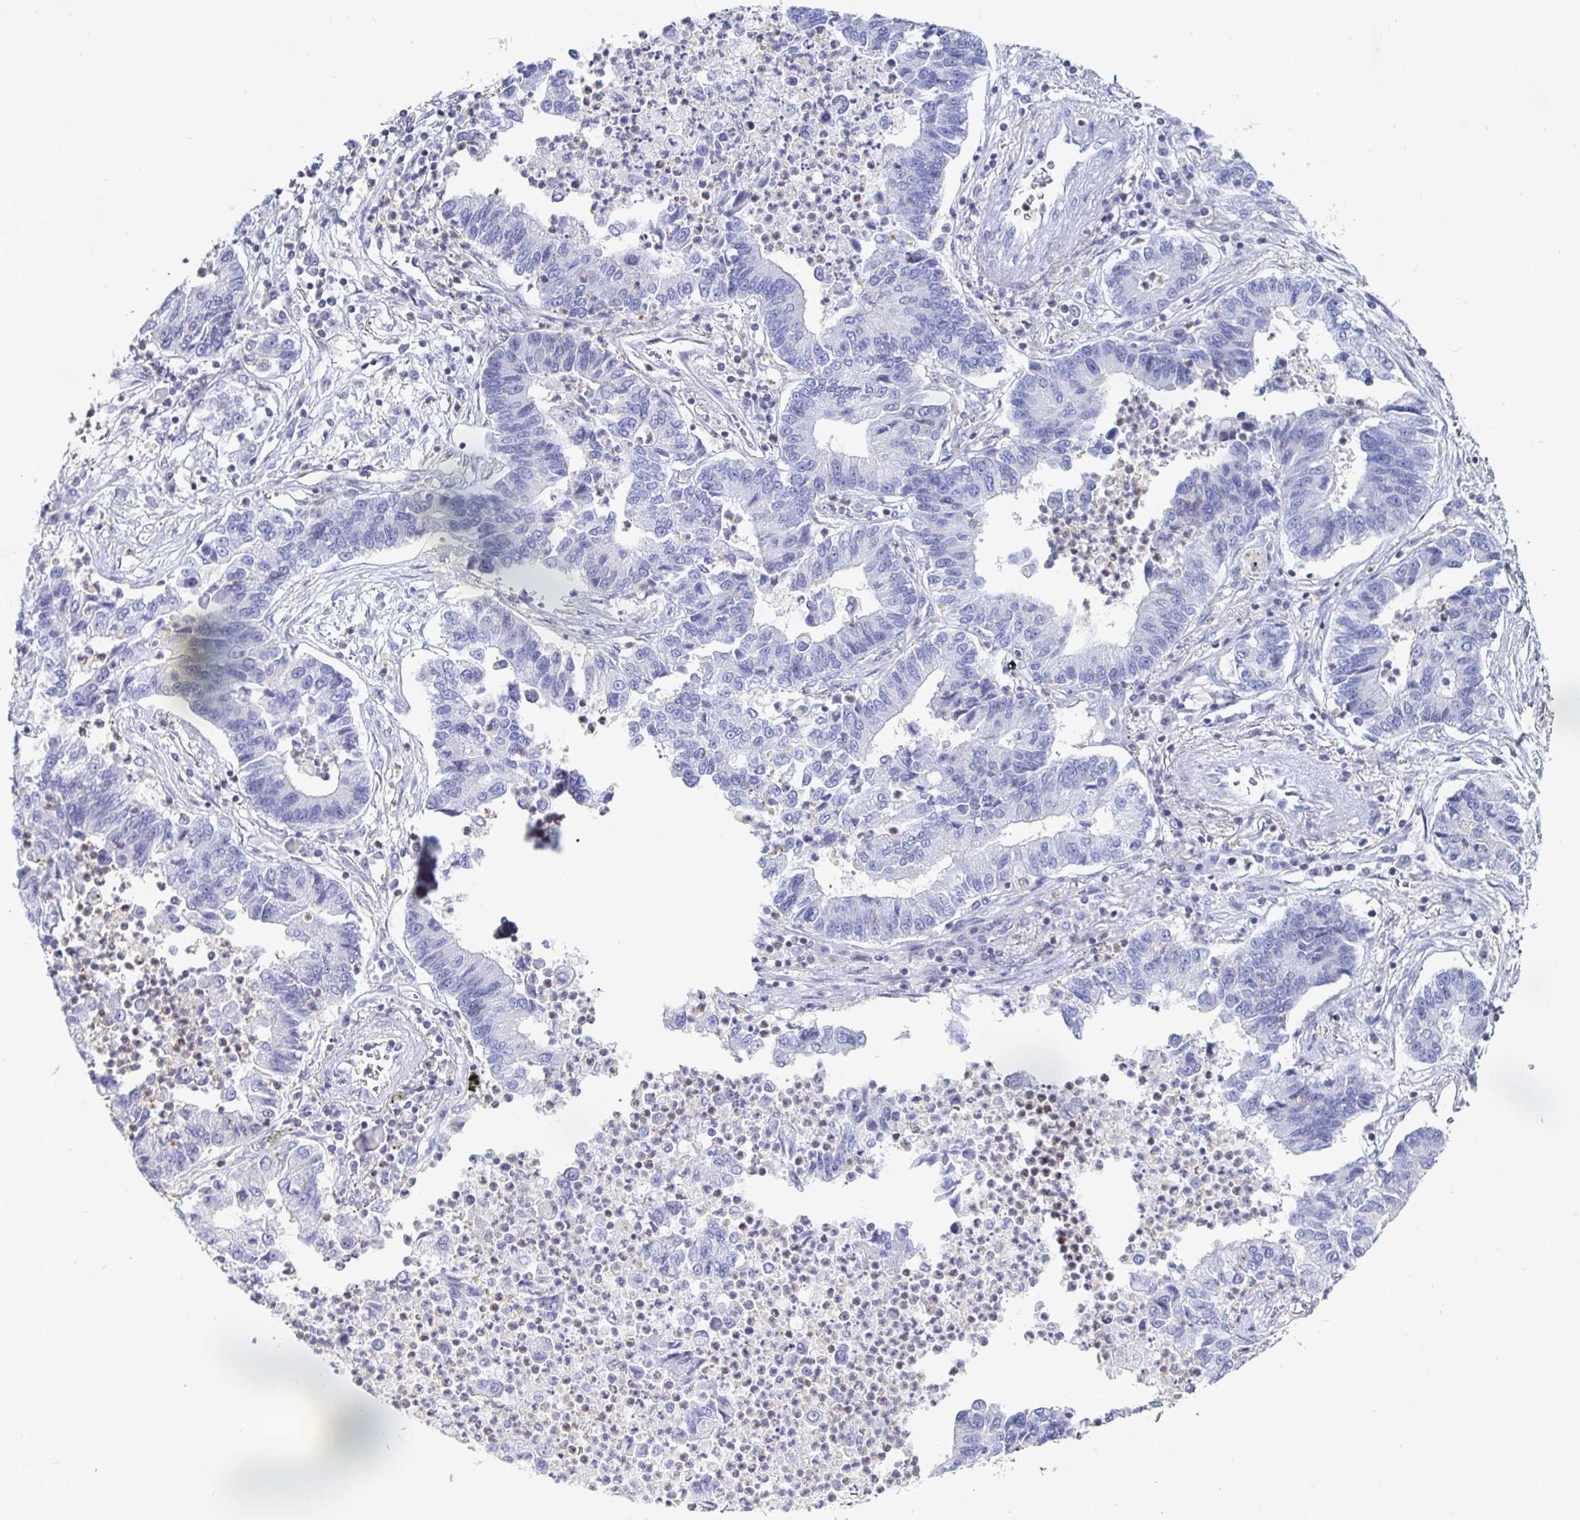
{"staining": {"intensity": "negative", "quantity": "none", "location": "none"}, "tissue": "lung cancer", "cell_type": "Tumor cells", "image_type": "cancer", "snomed": [{"axis": "morphology", "description": "Adenocarcinoma, NOS"}, {"axis": "topography", "description": "Lung"}], "caption": "Immunohistochemistry photomicrograph of human lung adenocarcinoma stained for a protein (brown), which demonstrates no staining in tumor cells. (Brightfield microscopy of DAB immunohistochemistry at high magnification).", "gene": "PIK3CD", "patient": {"sex": "female", "age": 57}}